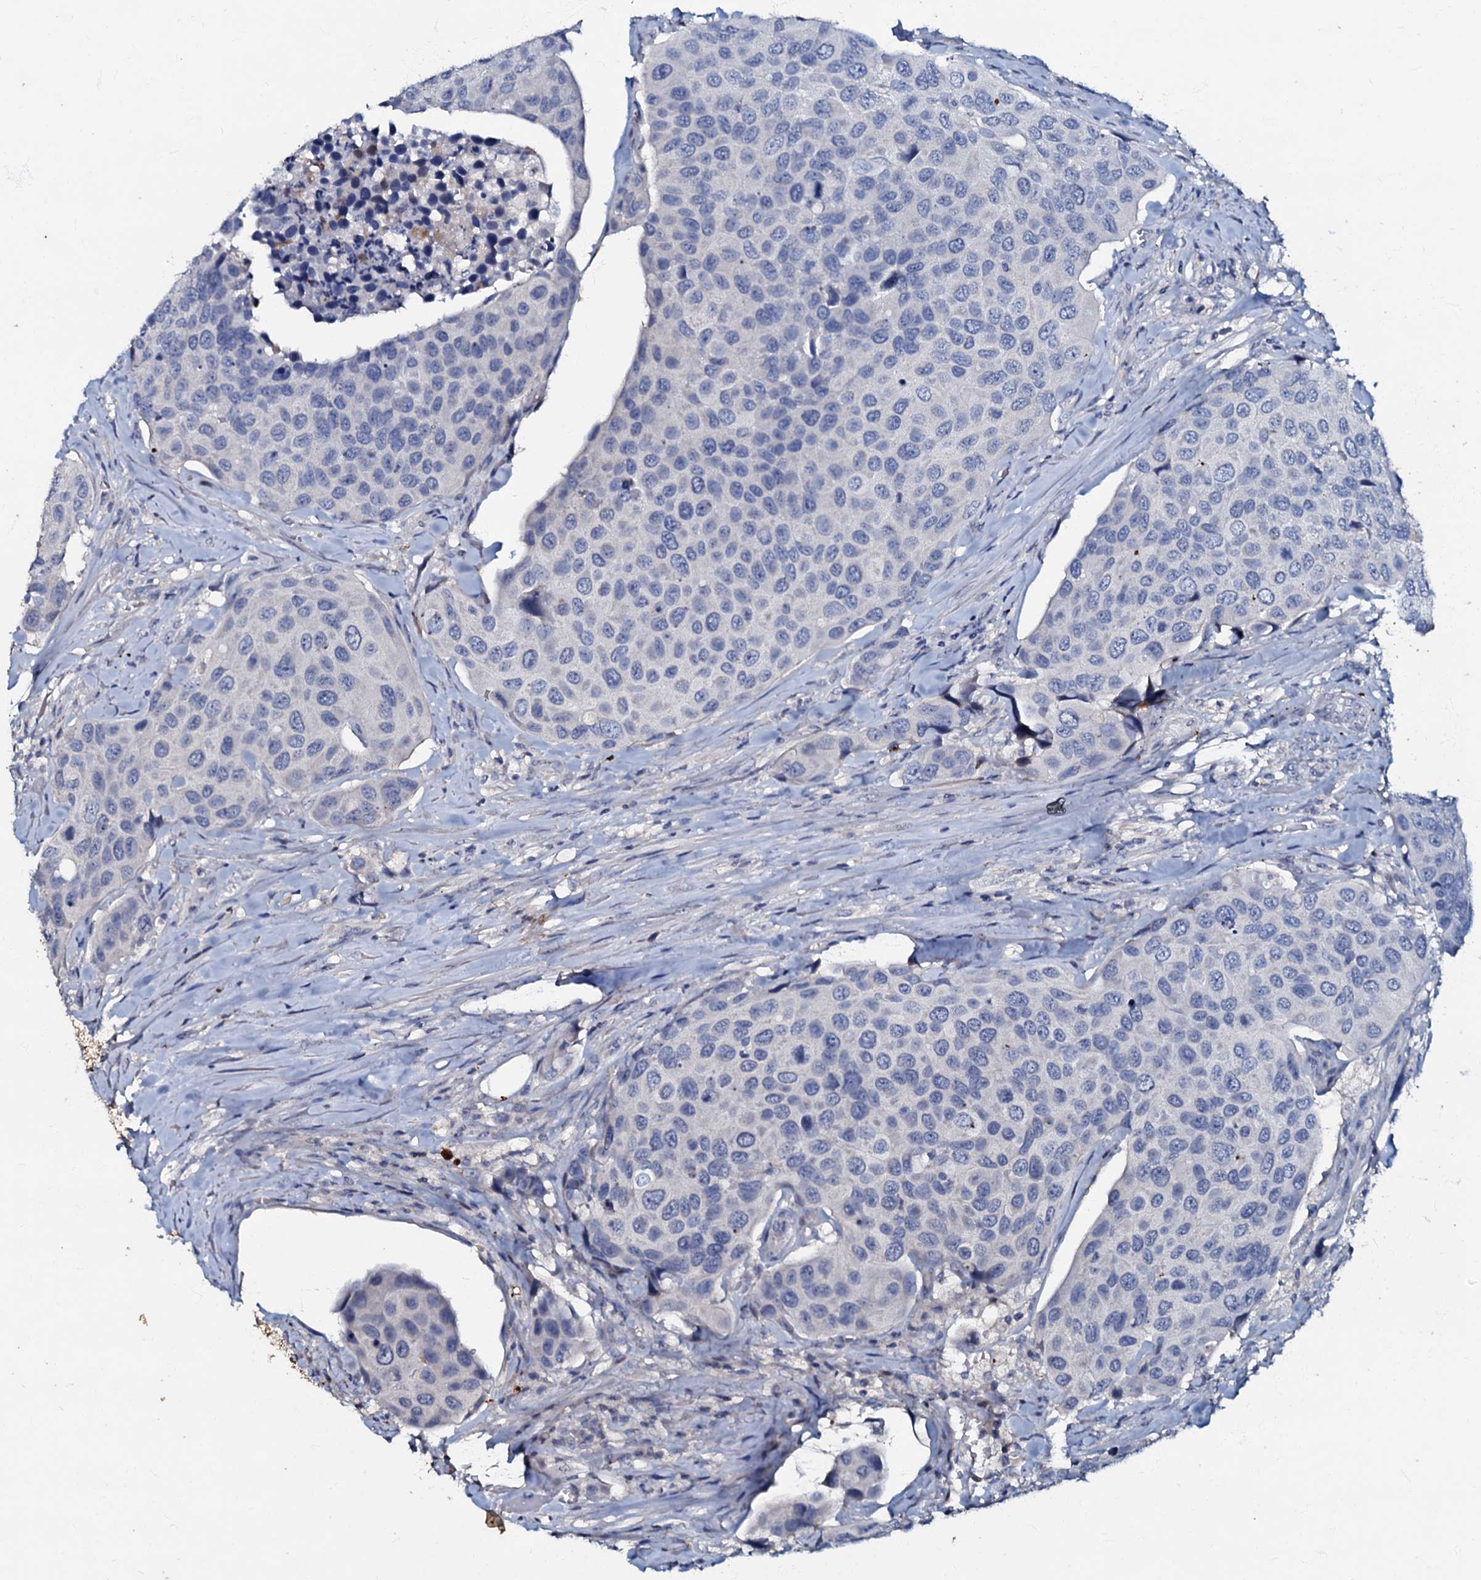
{"staining": {"intensity": "negative", "quantity": "none", "location": "none"}, "tissue": "urothelial cancer", "cell_type": "Tumor cells", "image_type": "cancer", "snomed": [{"axis": "morphology", "description": "Urothelial carcinoma, High grade"}, {"axis": "topography", "description": "Urinary bladder"}], "caption": "This histopathology image is of urothelial cancer stained with immunohistochemistry to label a protein in brown with the nuclei are counter-stained blue. There is no staining in tumor cells.", "gene": "MANSC4", "patient": {"sex": "male", "age": 74}}